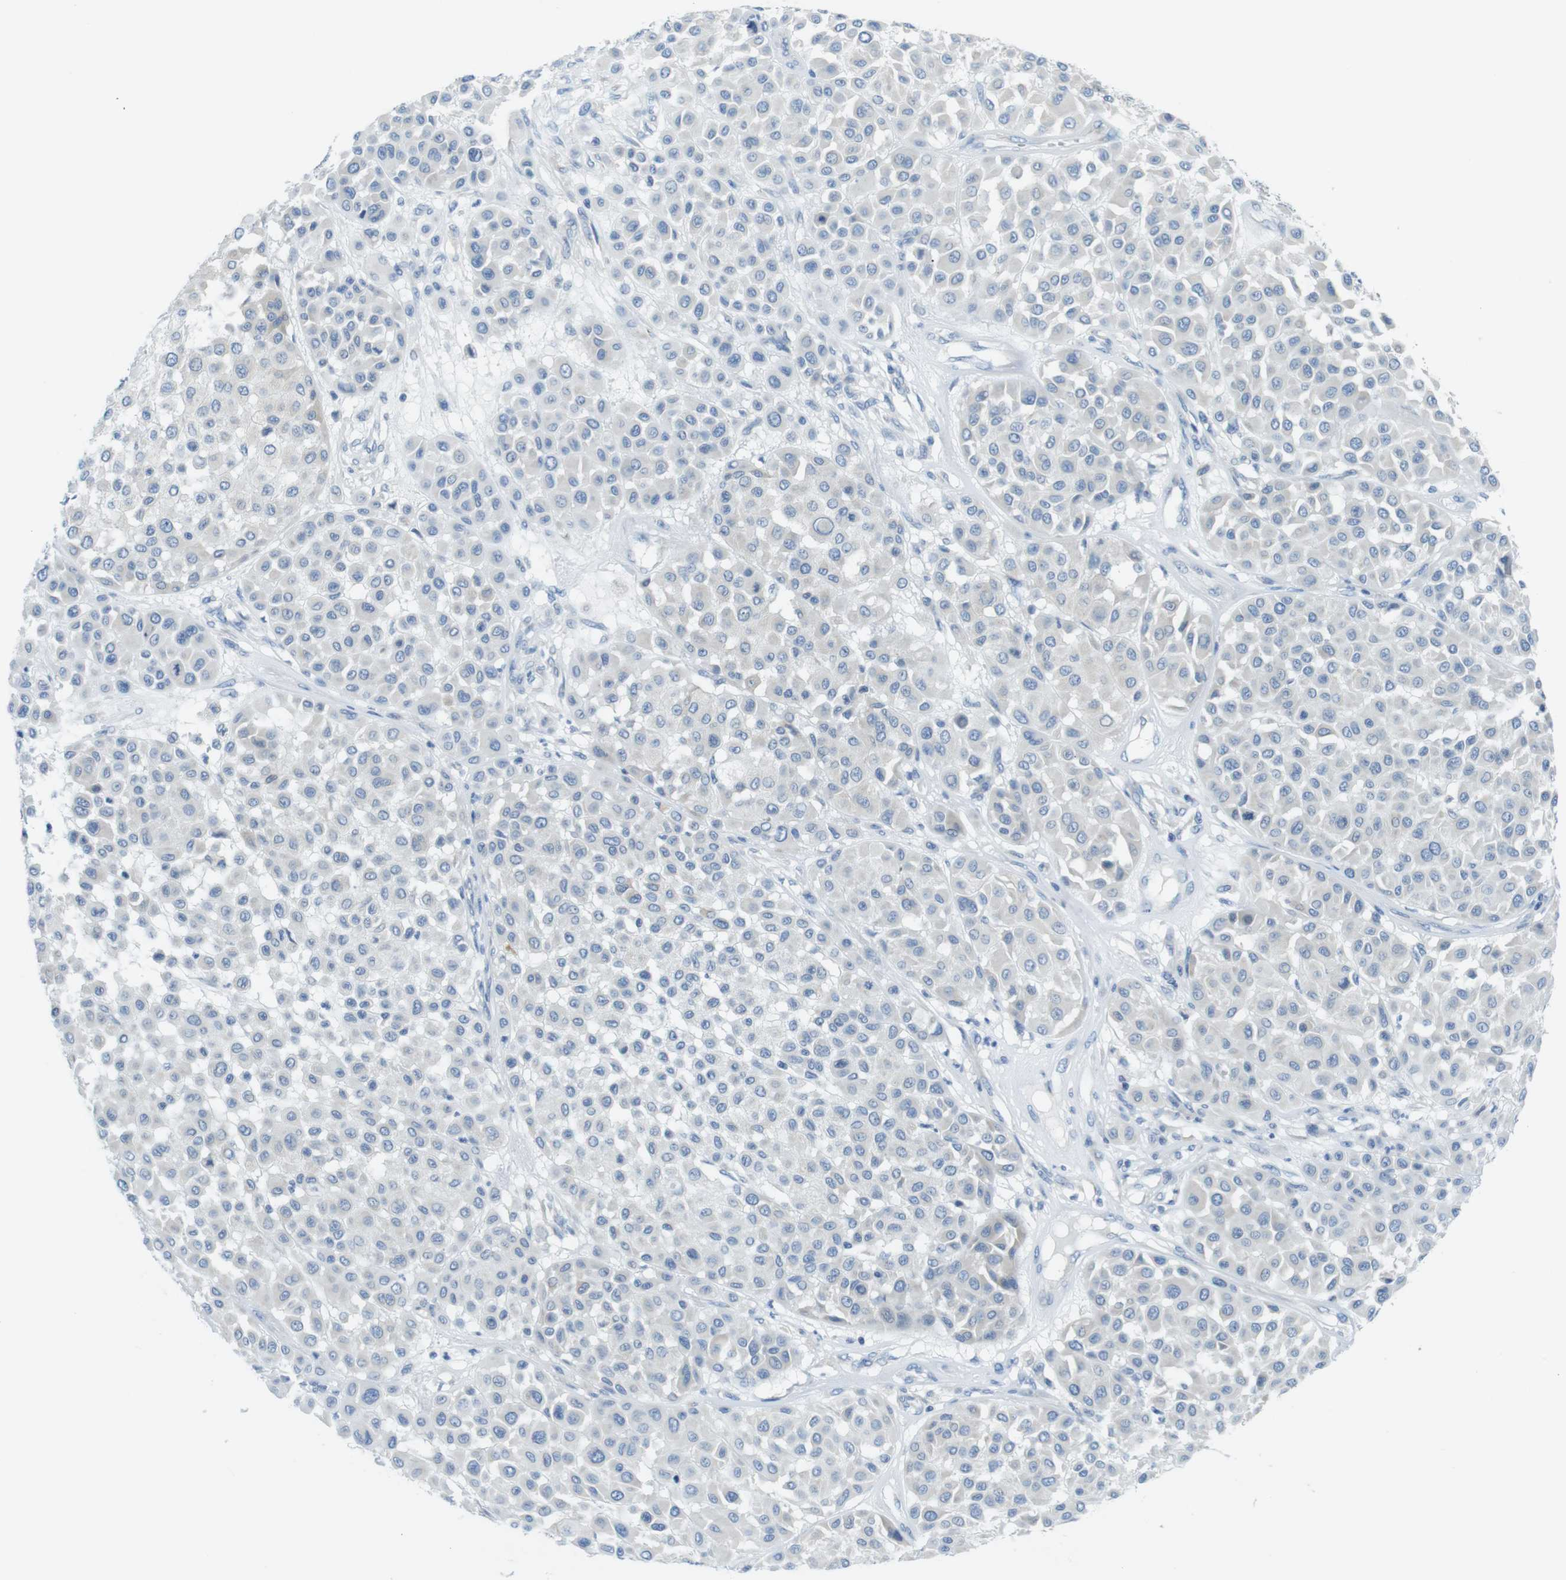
{"staining": {"intensity": "negative", "quantity": "none", "location": "none"}, "tissue": "melanoma", "cell_type": "Tumor cells", "image_type": "cancer", "snomed": [{"axis": "morphology", "description": "Malignant melanoma, Metastatic site"}, {"axis": "topography", "description": "Soft tissue"}], "caption": "Immunohistochemical staining of human malignant melanoma (metastatic site) displays no significant staining in tumor cells.", "gene": "CLPTM1L", "patient": {"sex": "male", "age": 41}}